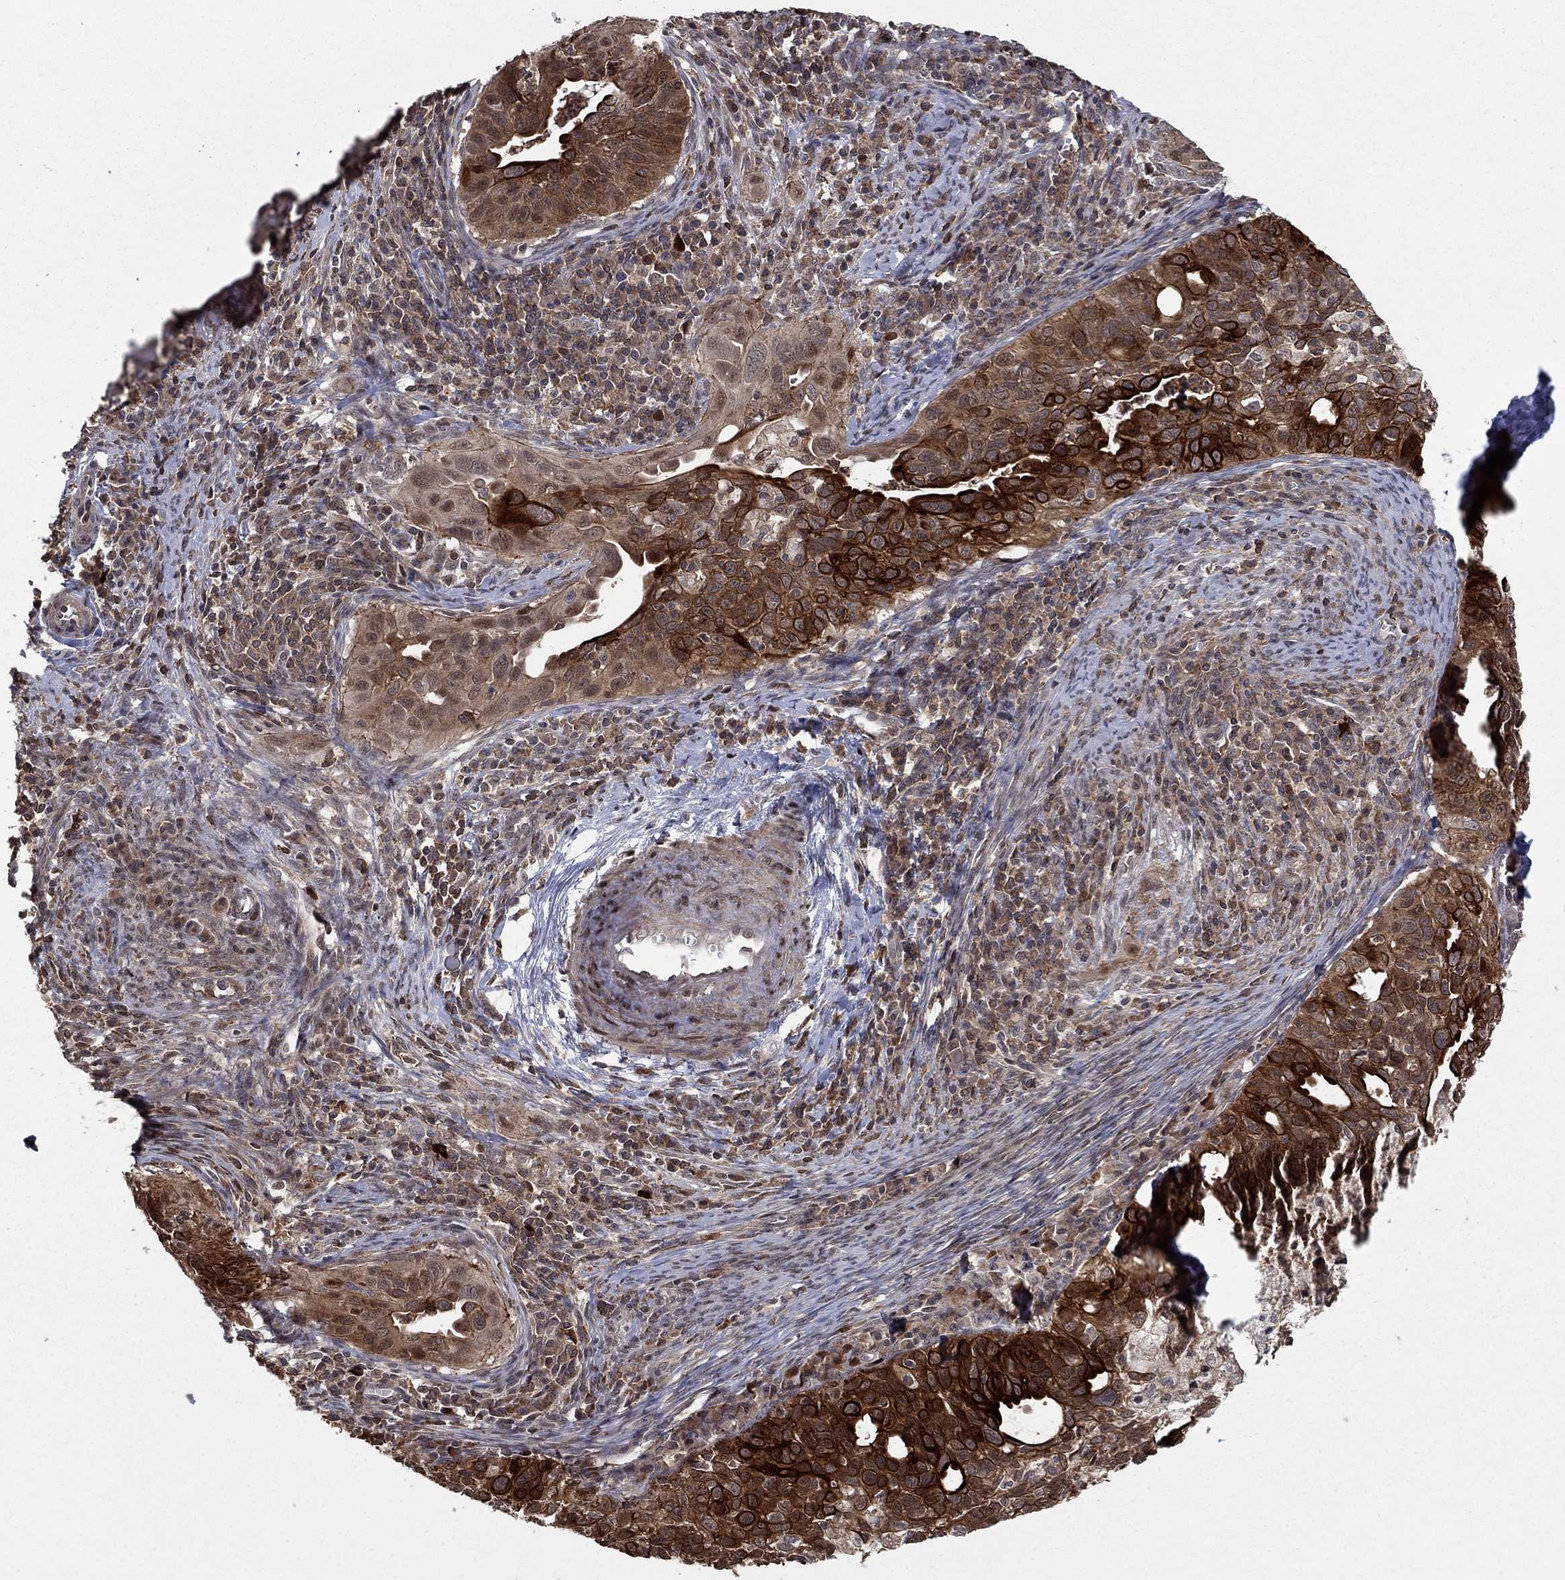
{"staining": {"intensity": "strong", "quantity": "25%-75%", "location": "cytoplasmic/membranous,nuclear"}, "tissue": "cervical cancer", "cell_type": "Tumor cells", "image_type": "cancer", "snomed": [{"axis": "morphology", "description": "Squamous cell carcinoma, NOS"}, {"axis": "topography", "description": "Cervix"}], "caption": "Immunohistochemistry (IHC) micrograph of neoplastic tissue: cervical cancer (squamous cell carcinoma) stained using immunohistochemistry demonstrates high levels of strong protein expression localized specifically in the cytoplasmic/membranous and nuclear of tumor cells, appearing as a cytoplasmic/membranous and nuclear brown color.", "gene": "CCDC66", "patient": {"sex": "female", "age": 26}}